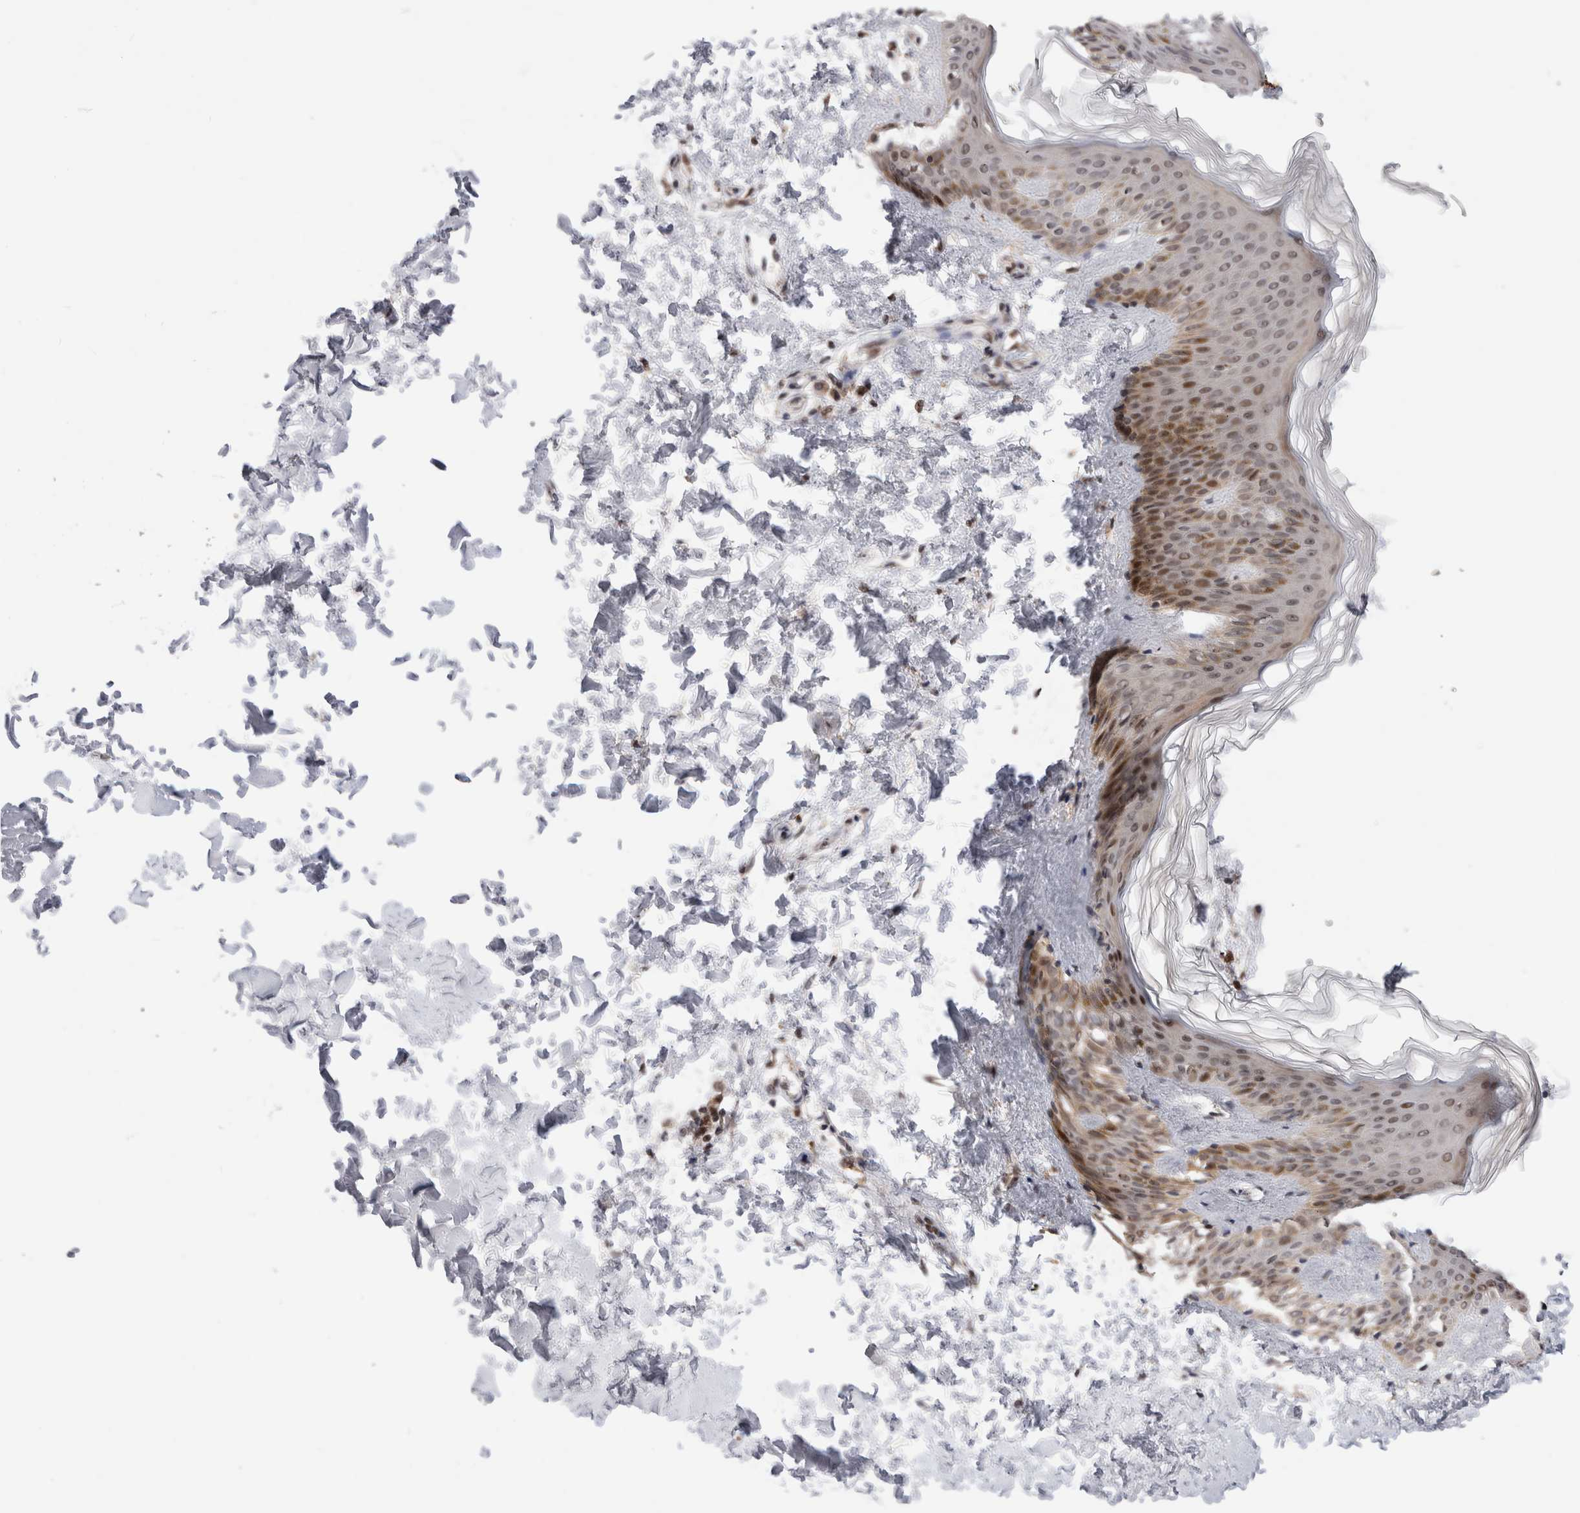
{"staining": {"intensity": "moderate", "quantity": ">75%", "location": "nuclear"}, "tissue": "skin", "cell_type": "Fibroblasts", "image_type": "normal", "snomed": [{"axis": "morphology", "description": "Normal tissue, NOS"}, {"axis": "morphology", "description": "Neoplasm, benign, NOS"}, {"axis": "topography", "description": "Skin"}, {"axis": "topography", "description": "Soft tissue"}], "caption": "A photomicrograph of human skin stained for a protein shows moderate nuclear brown staining in fibroblasts.", "gene": "ZNF521", "patient": {"sex": "male", "age": 26}}